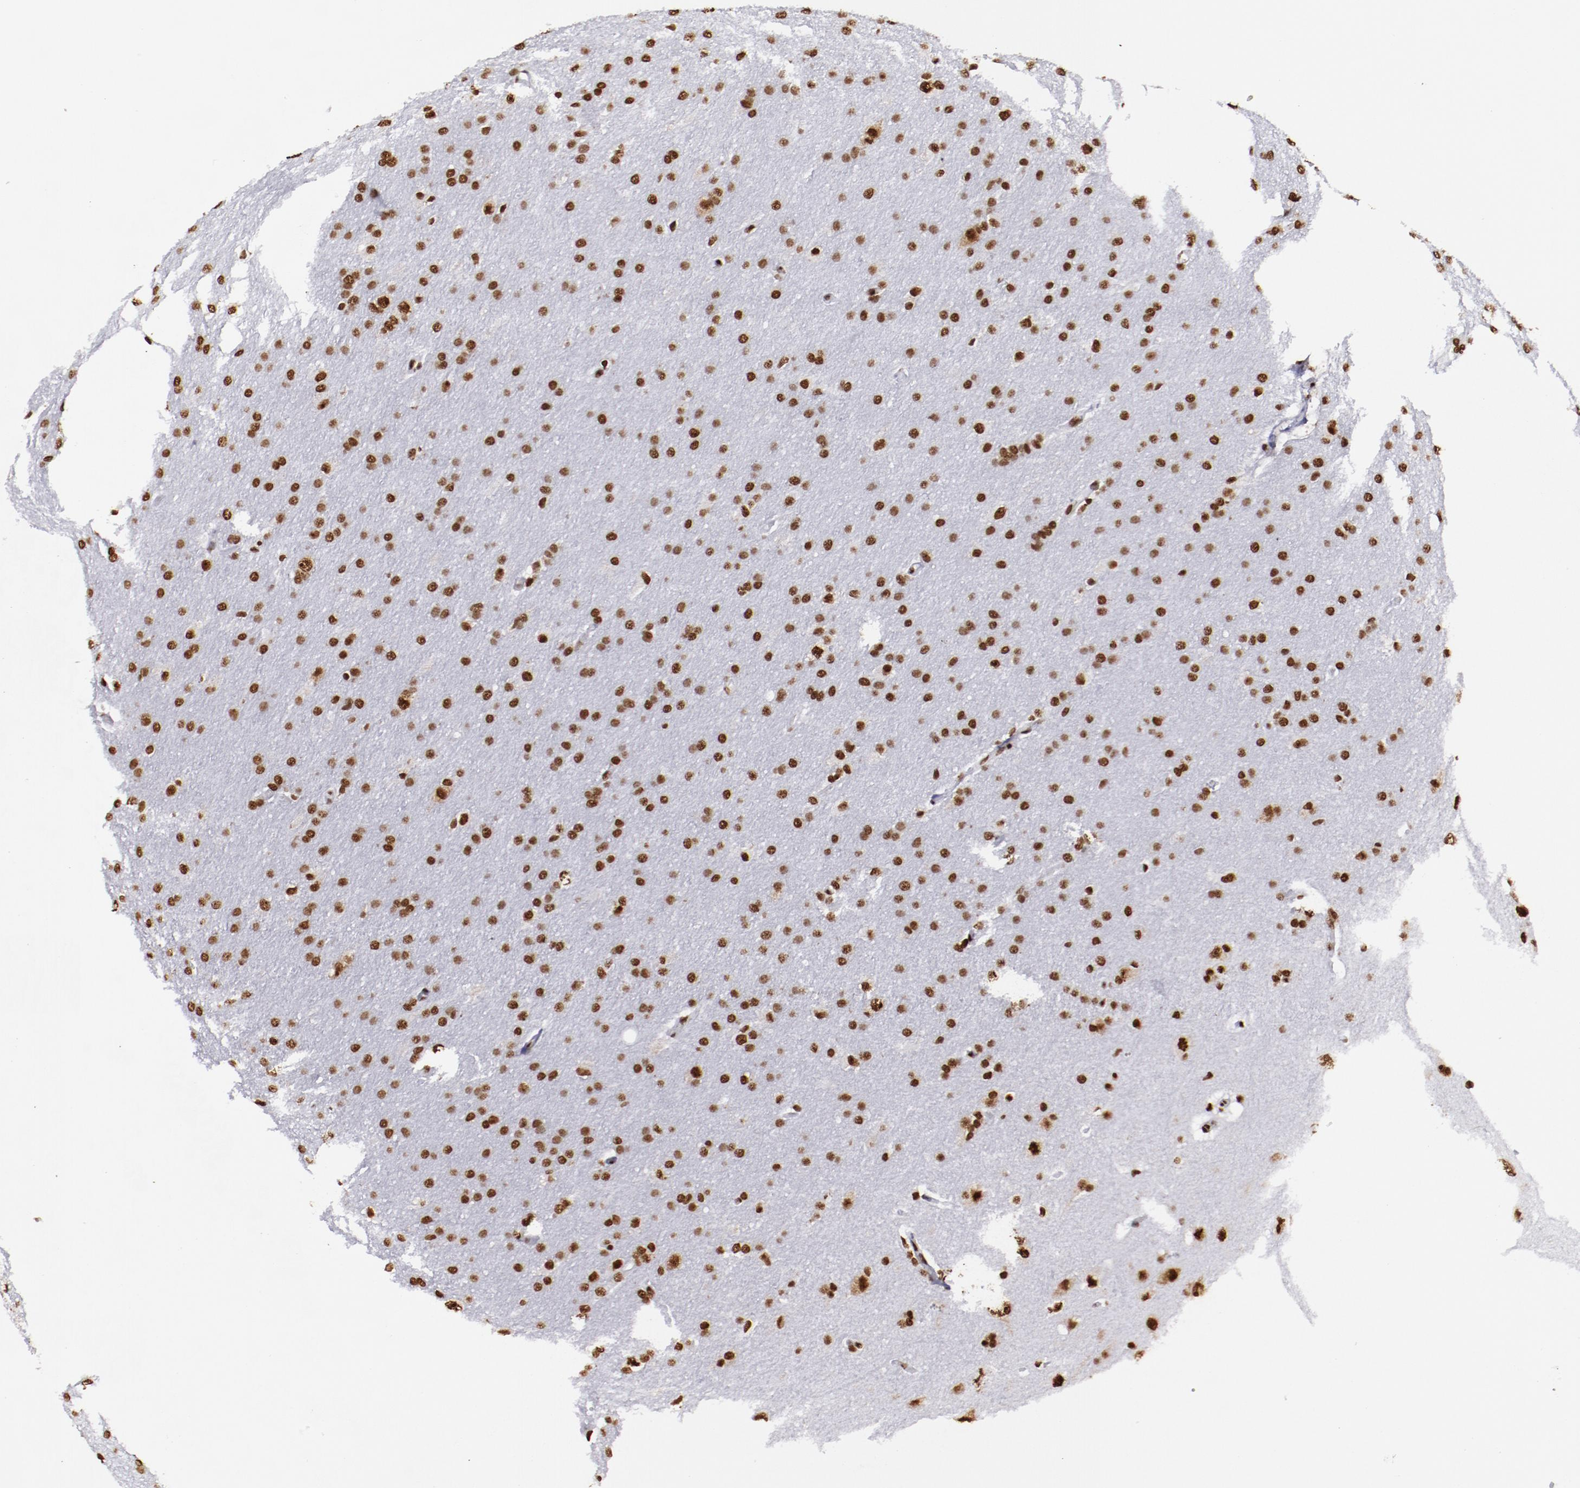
{"staining": {"intensity": "strong", "quantity": ">75%", "location": "nuclear"}, "tissue": "glioma", "cell_type": "Tumor cells", "image_type": "cancer", "snomed": [{"axis": "morphology", "description": "Glioma, malignant, Low grade"}, {"axis": "topography", "description": "Brain"}], "caption": "Glioma tissue demonstrates strong nuclear staining in about >75% of tumor cells", "gene": "HNRNPA2B1", "patient": {"sex": "female", "age": 32}}